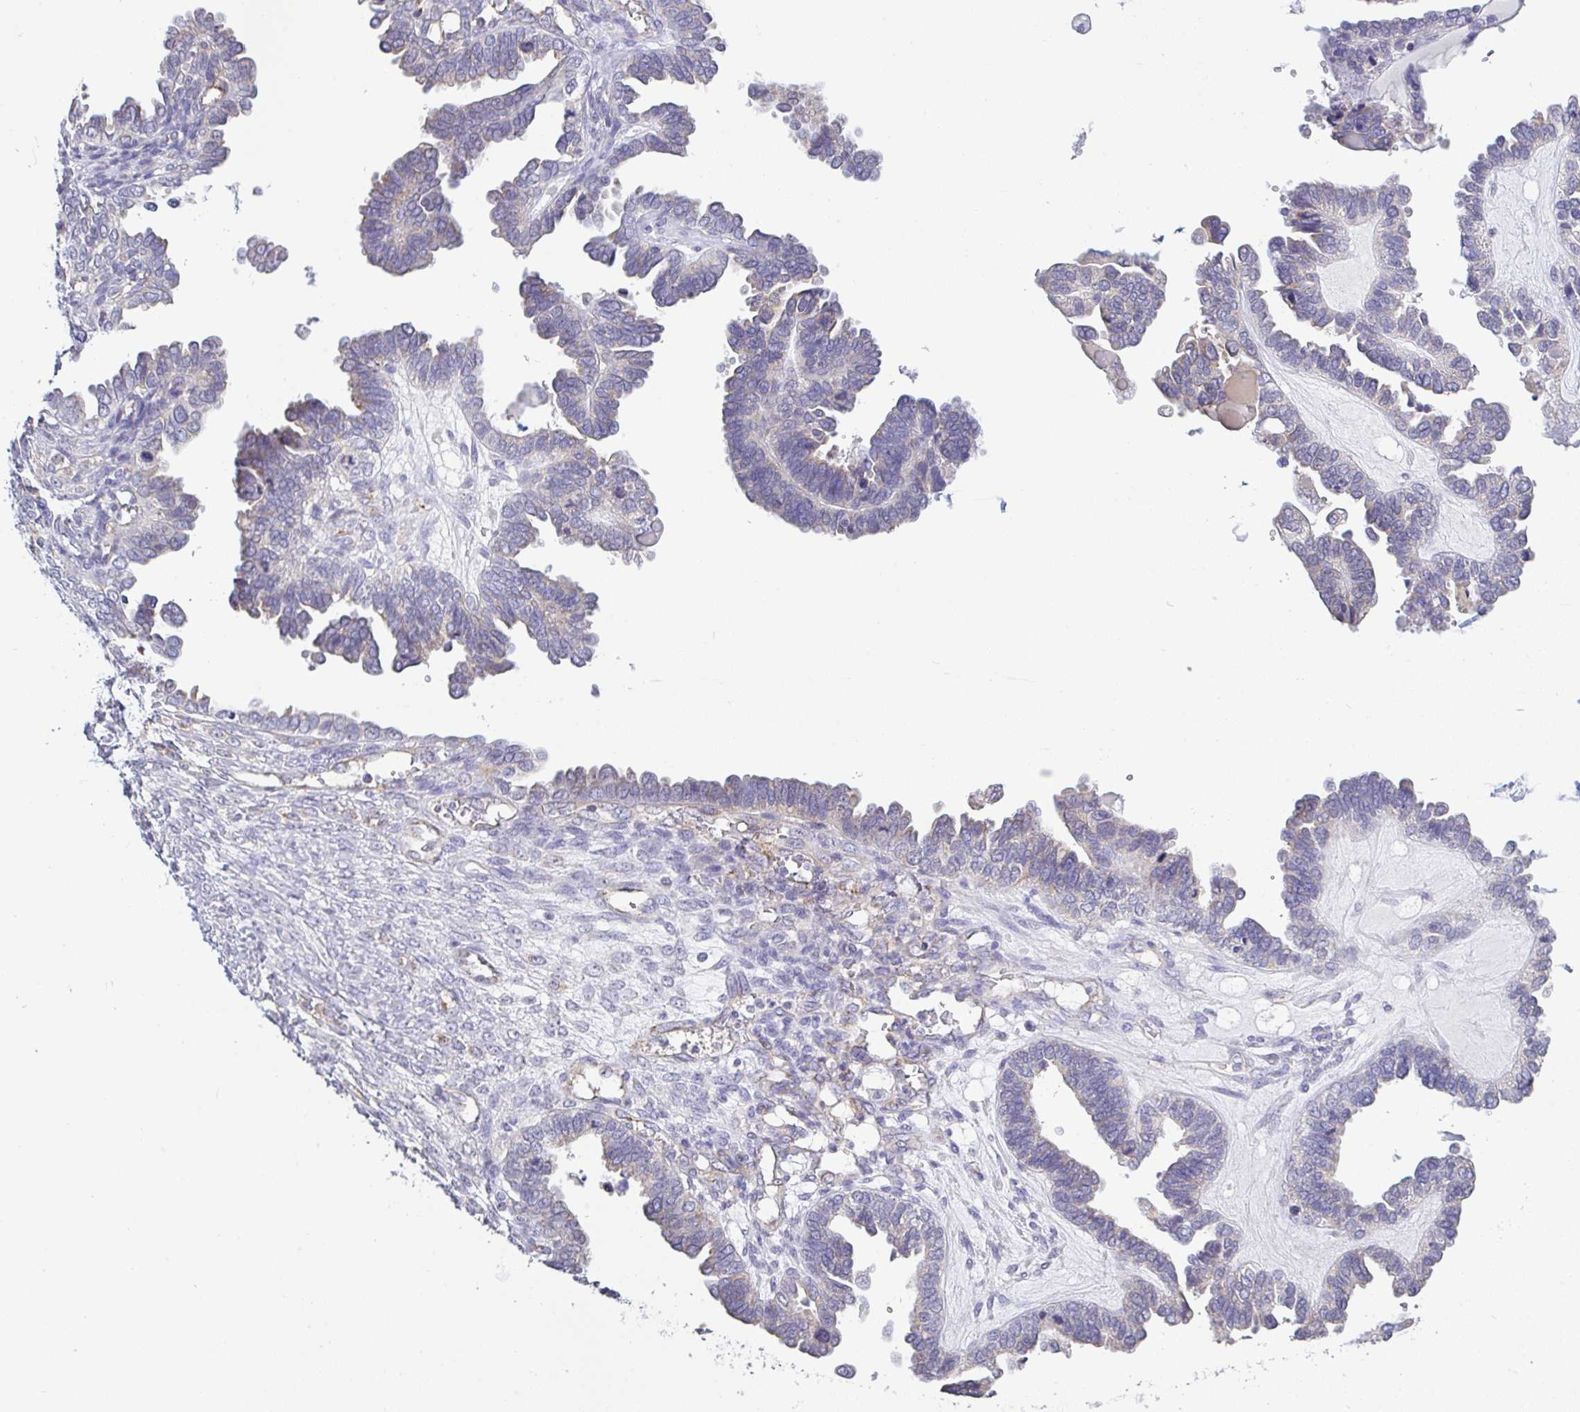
{"staining": {"intensity": "negative", "quantity": "none", "location": "none"}, "tissue": "ovarian cancer", "cell_type": "Tumor cells", "image_type": "cancer", "snomed": [{"axis": "morphology", "description": "Cystadenocarcinoma, serous, NOS"}, {"axis": "topography", "description": "Ovary"}], "caption": "The immunohistochemistry micrograph has no significant staining in tumor cells of ovarian cancer tissue.", "gene": "PLCD4", "patient": {"sex": "female", "age": 51}}